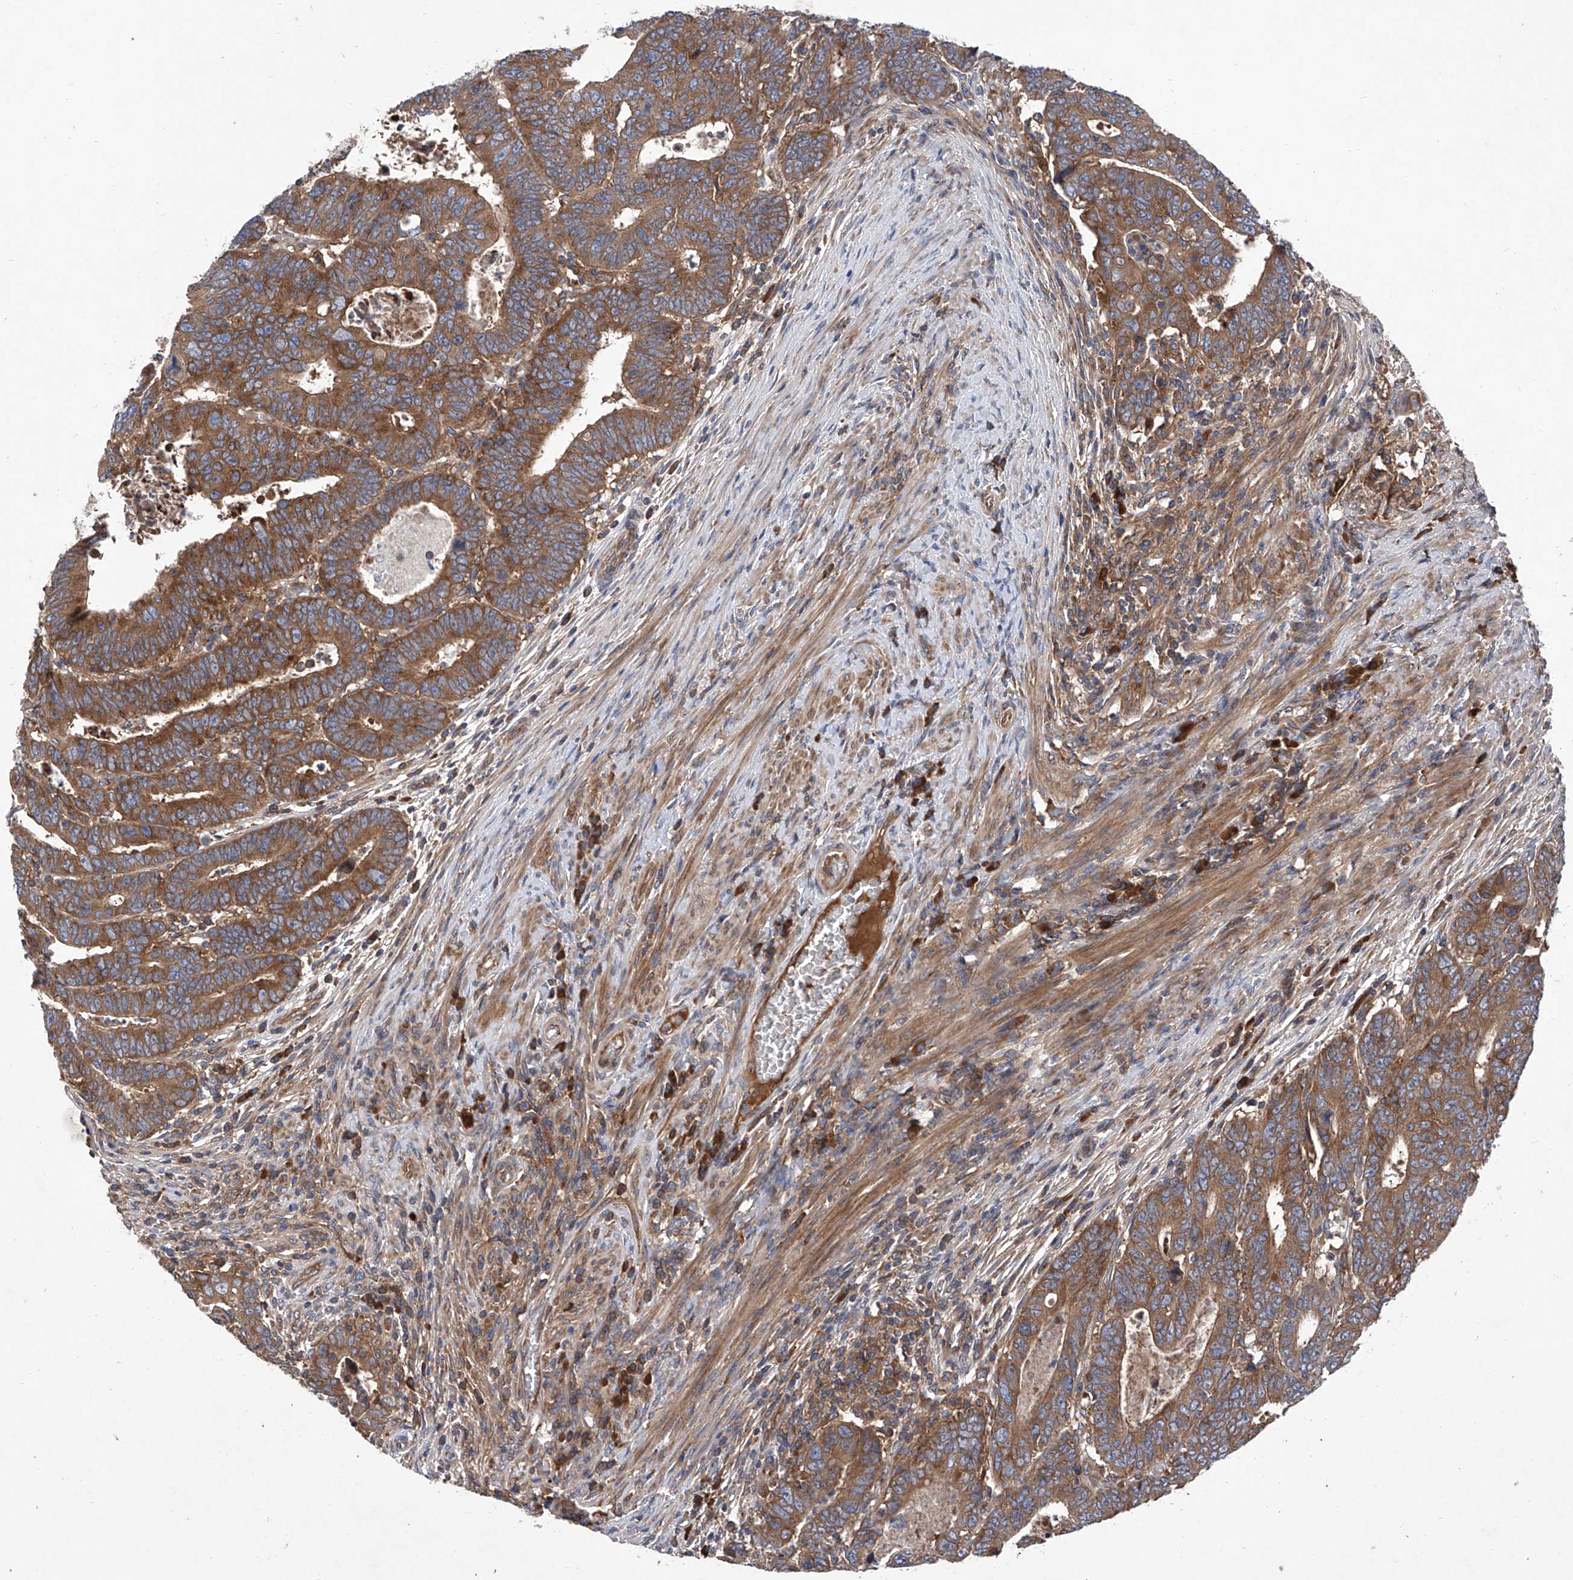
{"staining": {"intensity": "strong", "quantity": ">75%", "location": "cytoplasmic/membranous"}, "tissue": "colorectal cancer", "cell_type": "Tumor cells", "image_type": "cancer", "snomed": [{"axis": "morphology", "description": "Normal tissue, NOS"}, {"axis": "morphology", "description": "Adenocarcinoma, NOS"}, {"axis": "topography", "description": "Rectum"}], "caption": "Strong cytoplasmic/membranous protein staining is identified in about >75% of tumor cells in adenocarcinoma (colorectal).", "gene": "ASCC3", "patient": {"sex": "female", "age": 65}}